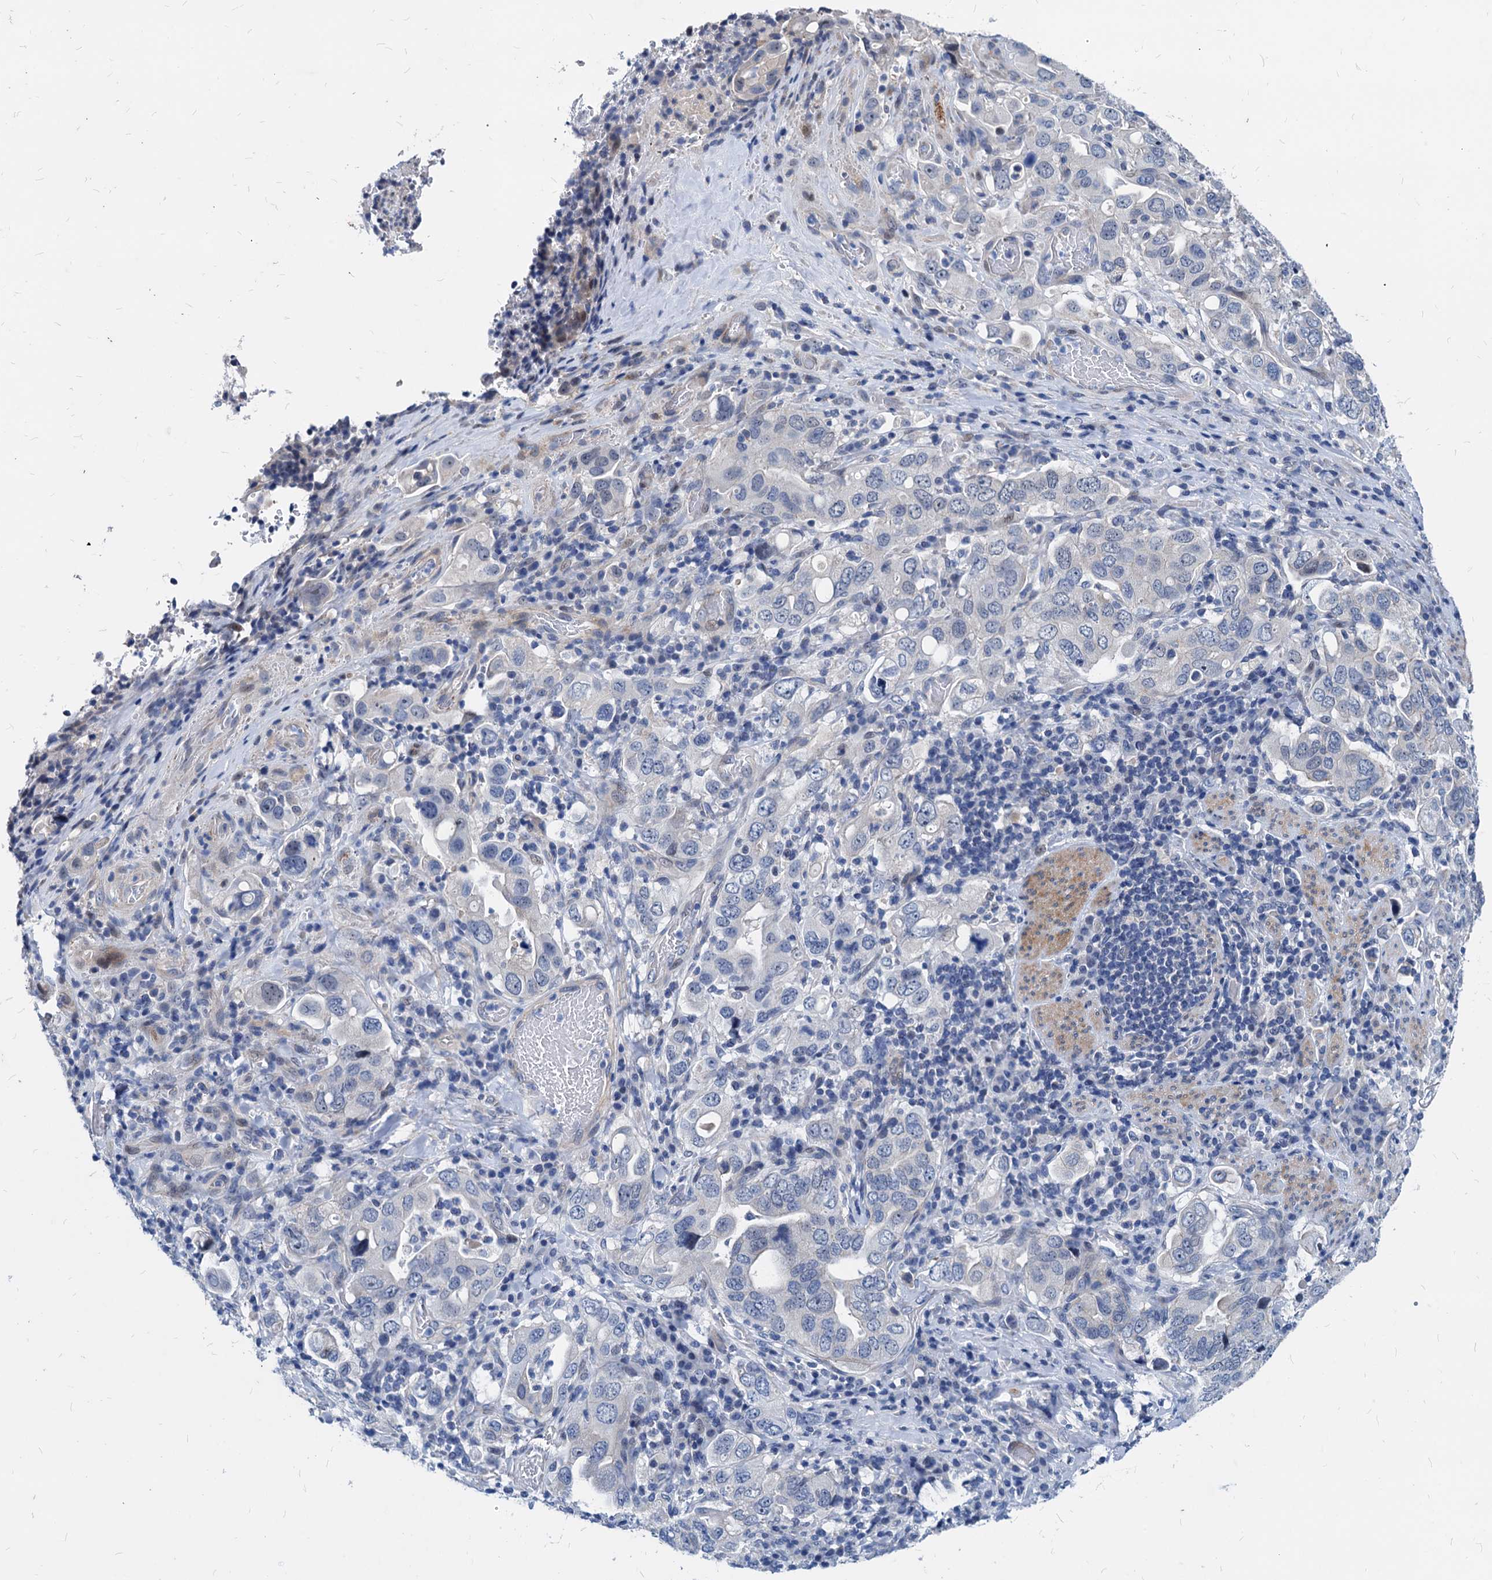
{"staining": {"intensity": "negative", "quantity": "none", "location": "none"}, "tissue": "stomach cancer", "cell_type": "Tumor cells", "image_type": "cancer", "snomed": [{"axis": "morphology", "description": "Adenocarcinoma, NOS"}, {"axis": "topography", "description": "Stomach, upper"}], "caption": "Immunohistochemistry micrograph of stomach adenocarcinoma stained for a protein (brown), which reveals no expression in tumor cells.", "gene": "HSF2", "patient": {"sex": "male", "age": 62}}